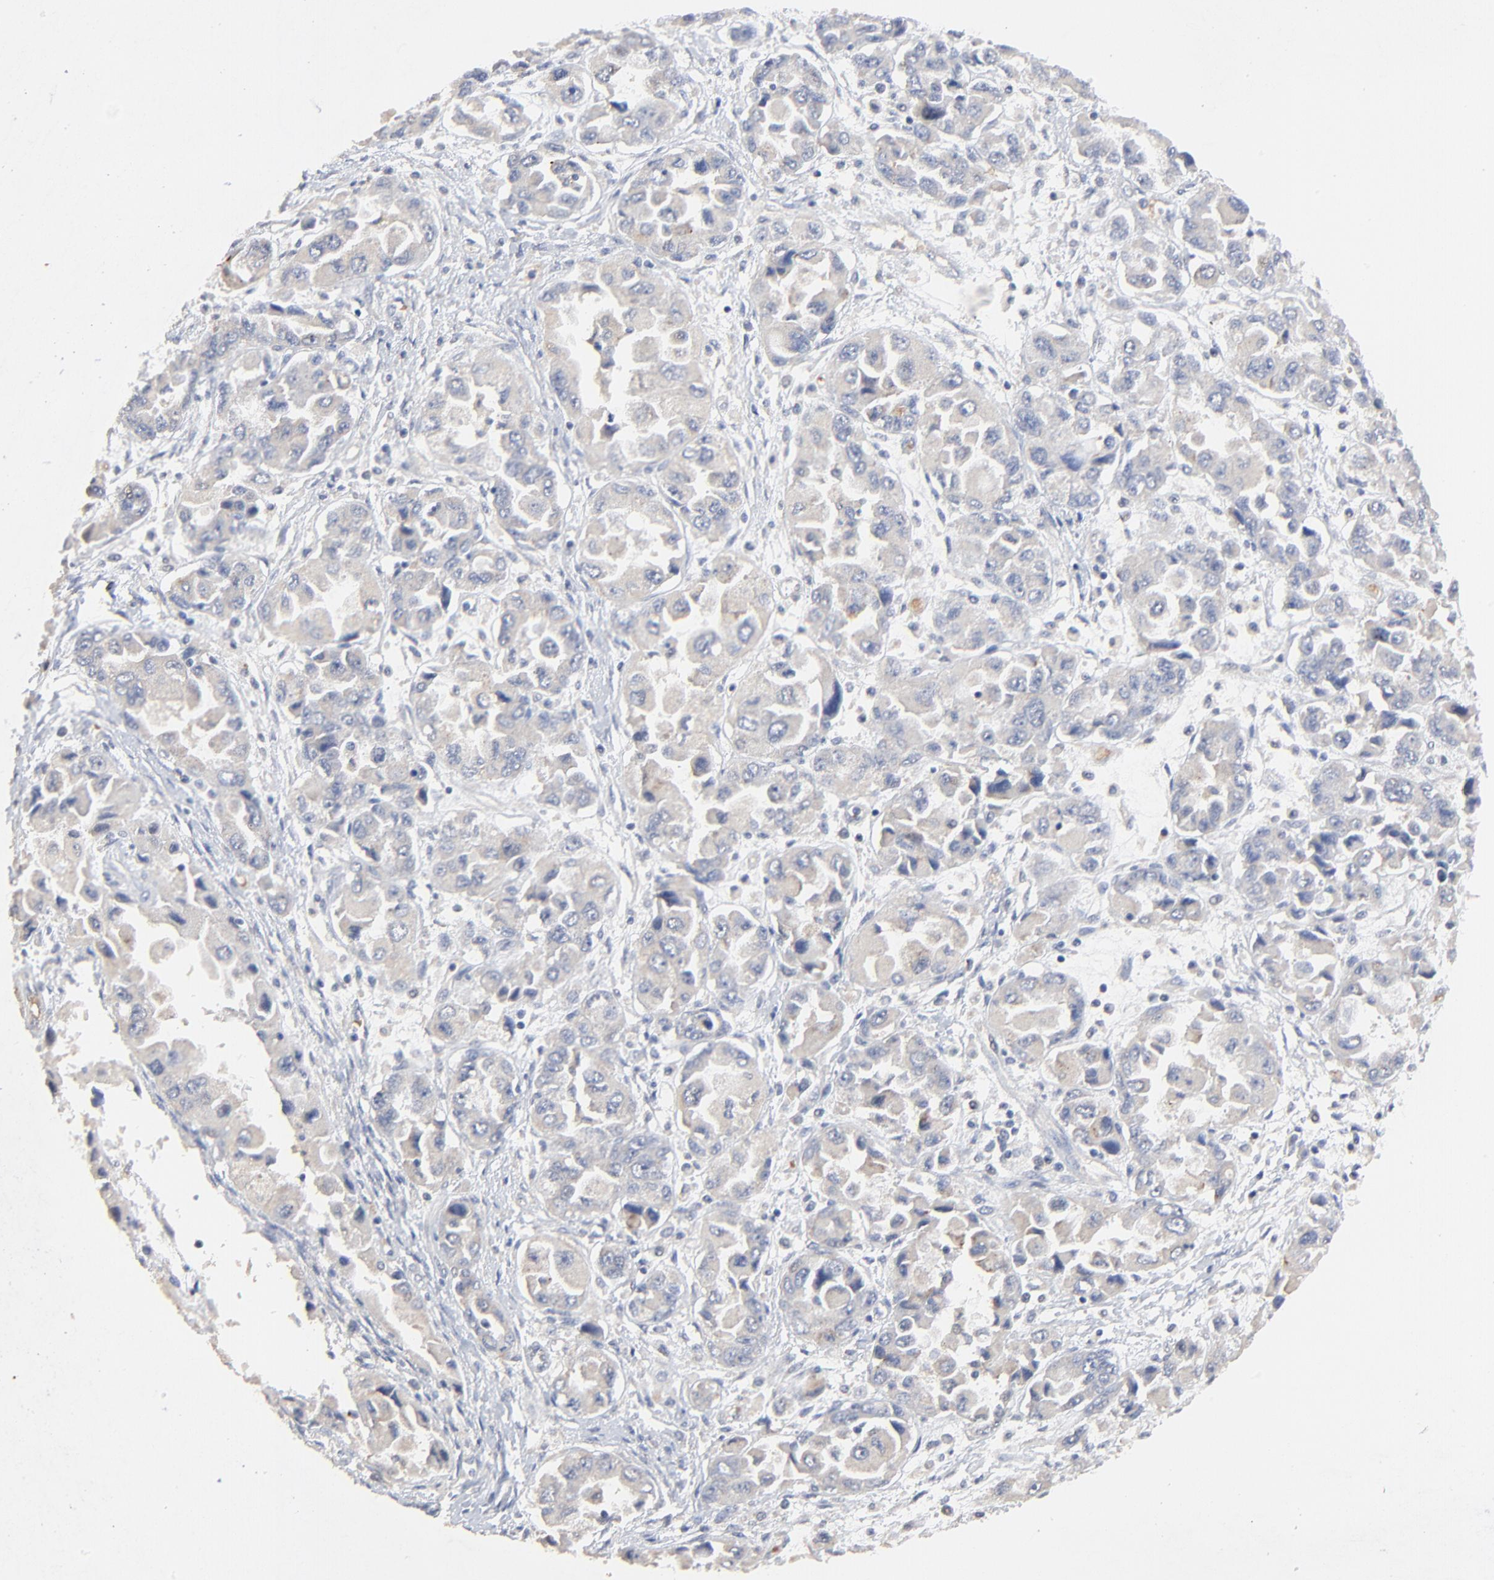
{"staining": {"intensity": "weak", "quantity": ">75%", "location": "cytoplasmic/membranous"}, "tissue": "ovarian cancer", "cell_type": "Tumor cells", "image_type": "cancer", "snomed": [{"axis": "morphology", "description": "Cystadenocarcinoma, serous, NOS"}, {"axis": "topography", "description": "Ovary"}], "caption": "Immunohistochemical staining of human ovarian serous cystadenocarcinoma shows low levels of weak cytoplasmic/membranous staining in approximately >75% of tumor cells.", "gene": "FANCB", "patient": {"sex": "female", "age": 84}}